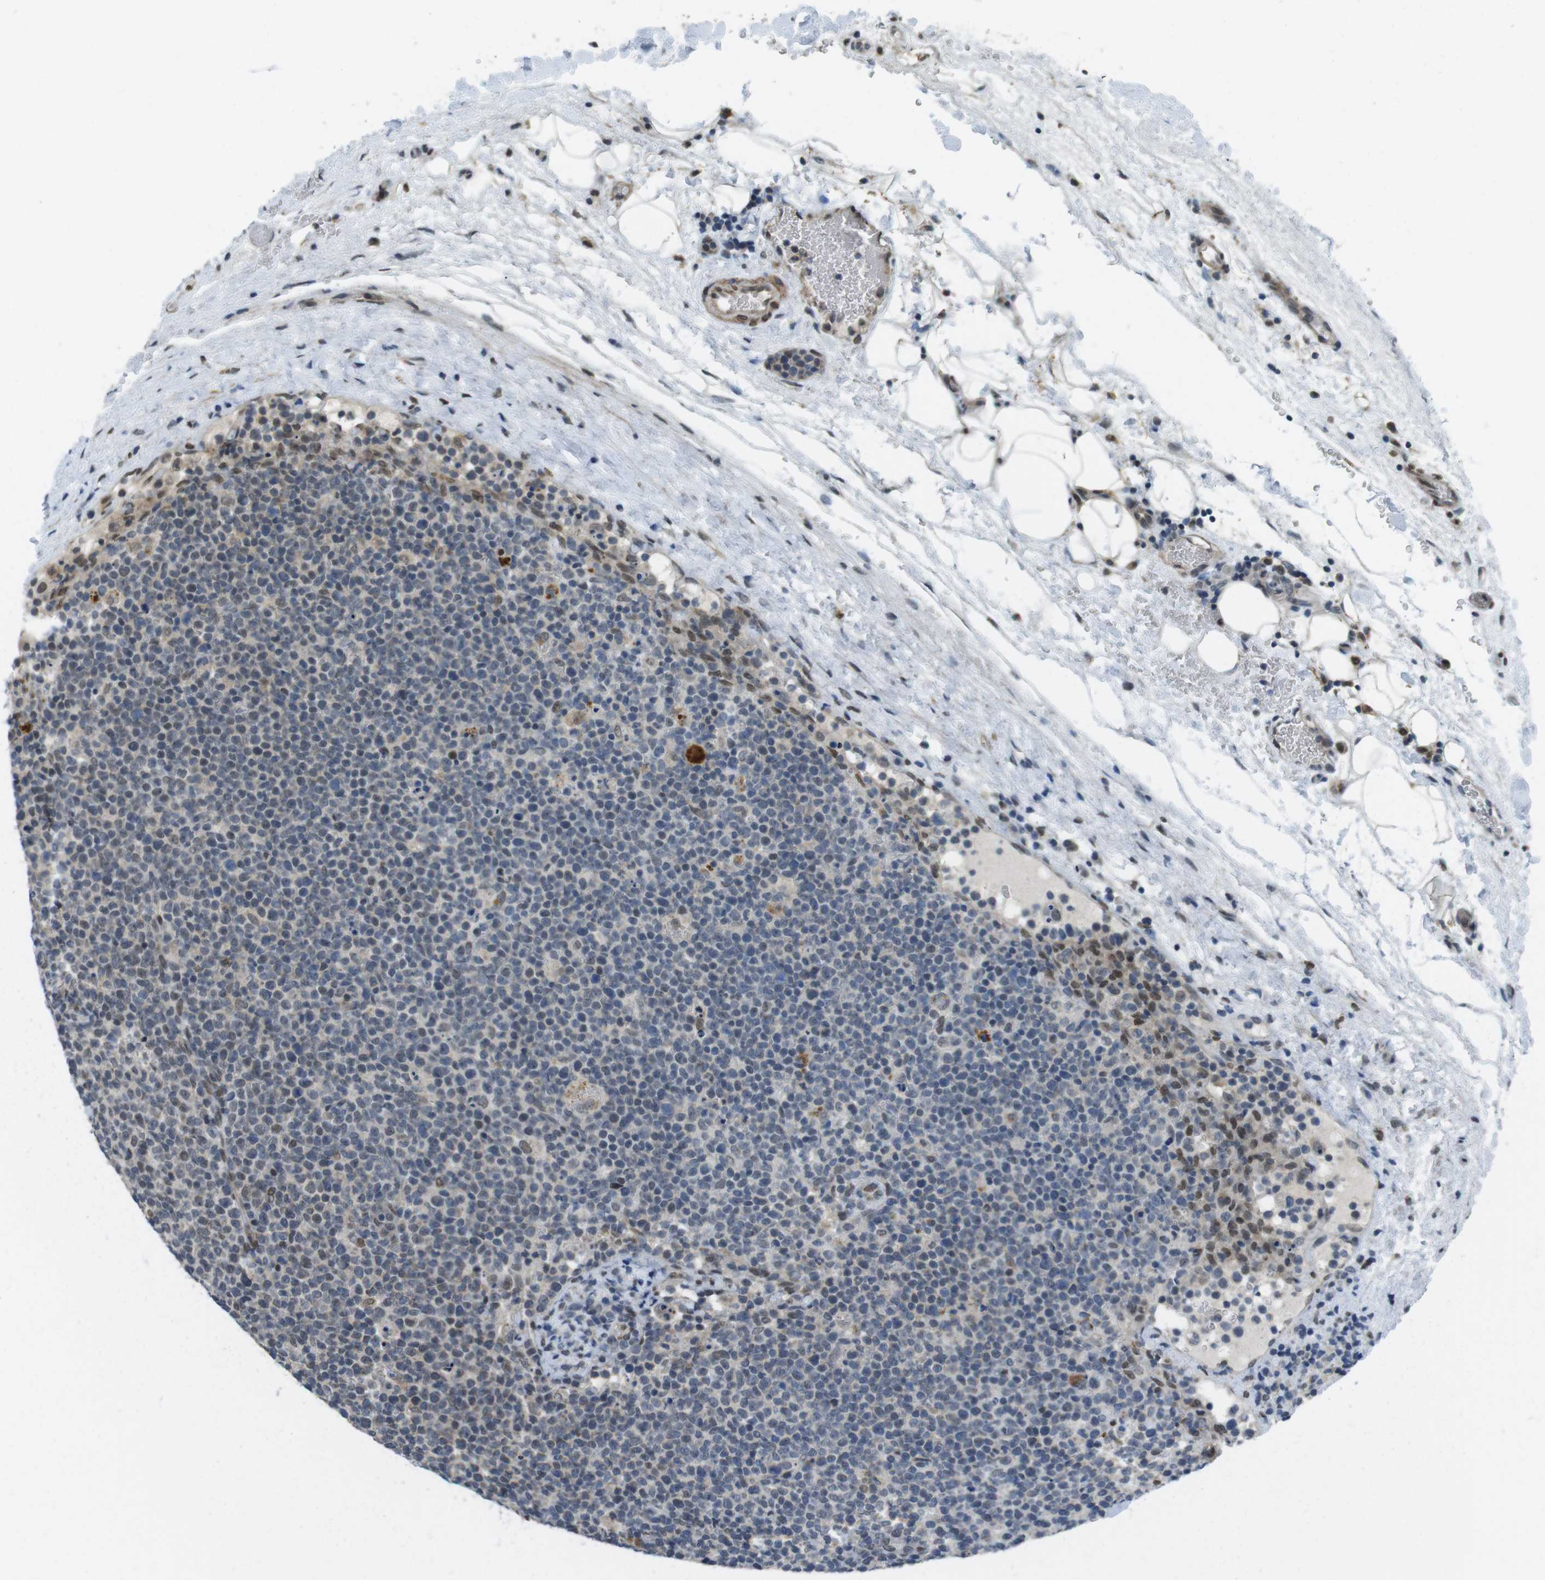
{"staining": {"intensity": "weak", "quantity": "25%-75%", "location": "nuclear"}, "tissue": "lymphoma", "cell_type": "Tumor cells", "image_type": "cancer", "snomed": [{"axis": "morphology", "description": "Malignant lymphoma, non-Hodgkin's type, High grade"}, {"axis": "topography", "description": "Lymph node"}], "caption": "High-magnification brightfield microscopy of lymphoma stained with DAB (3,3'-diaminobenzidine) (brown) and counterstained with hematoxylin (blue). tumor cells exhibit weak nuclear expression is seen in approximately25%-75% of cells.", "gene": "USP7", "patient": {"sex": "male", "age": 61}}